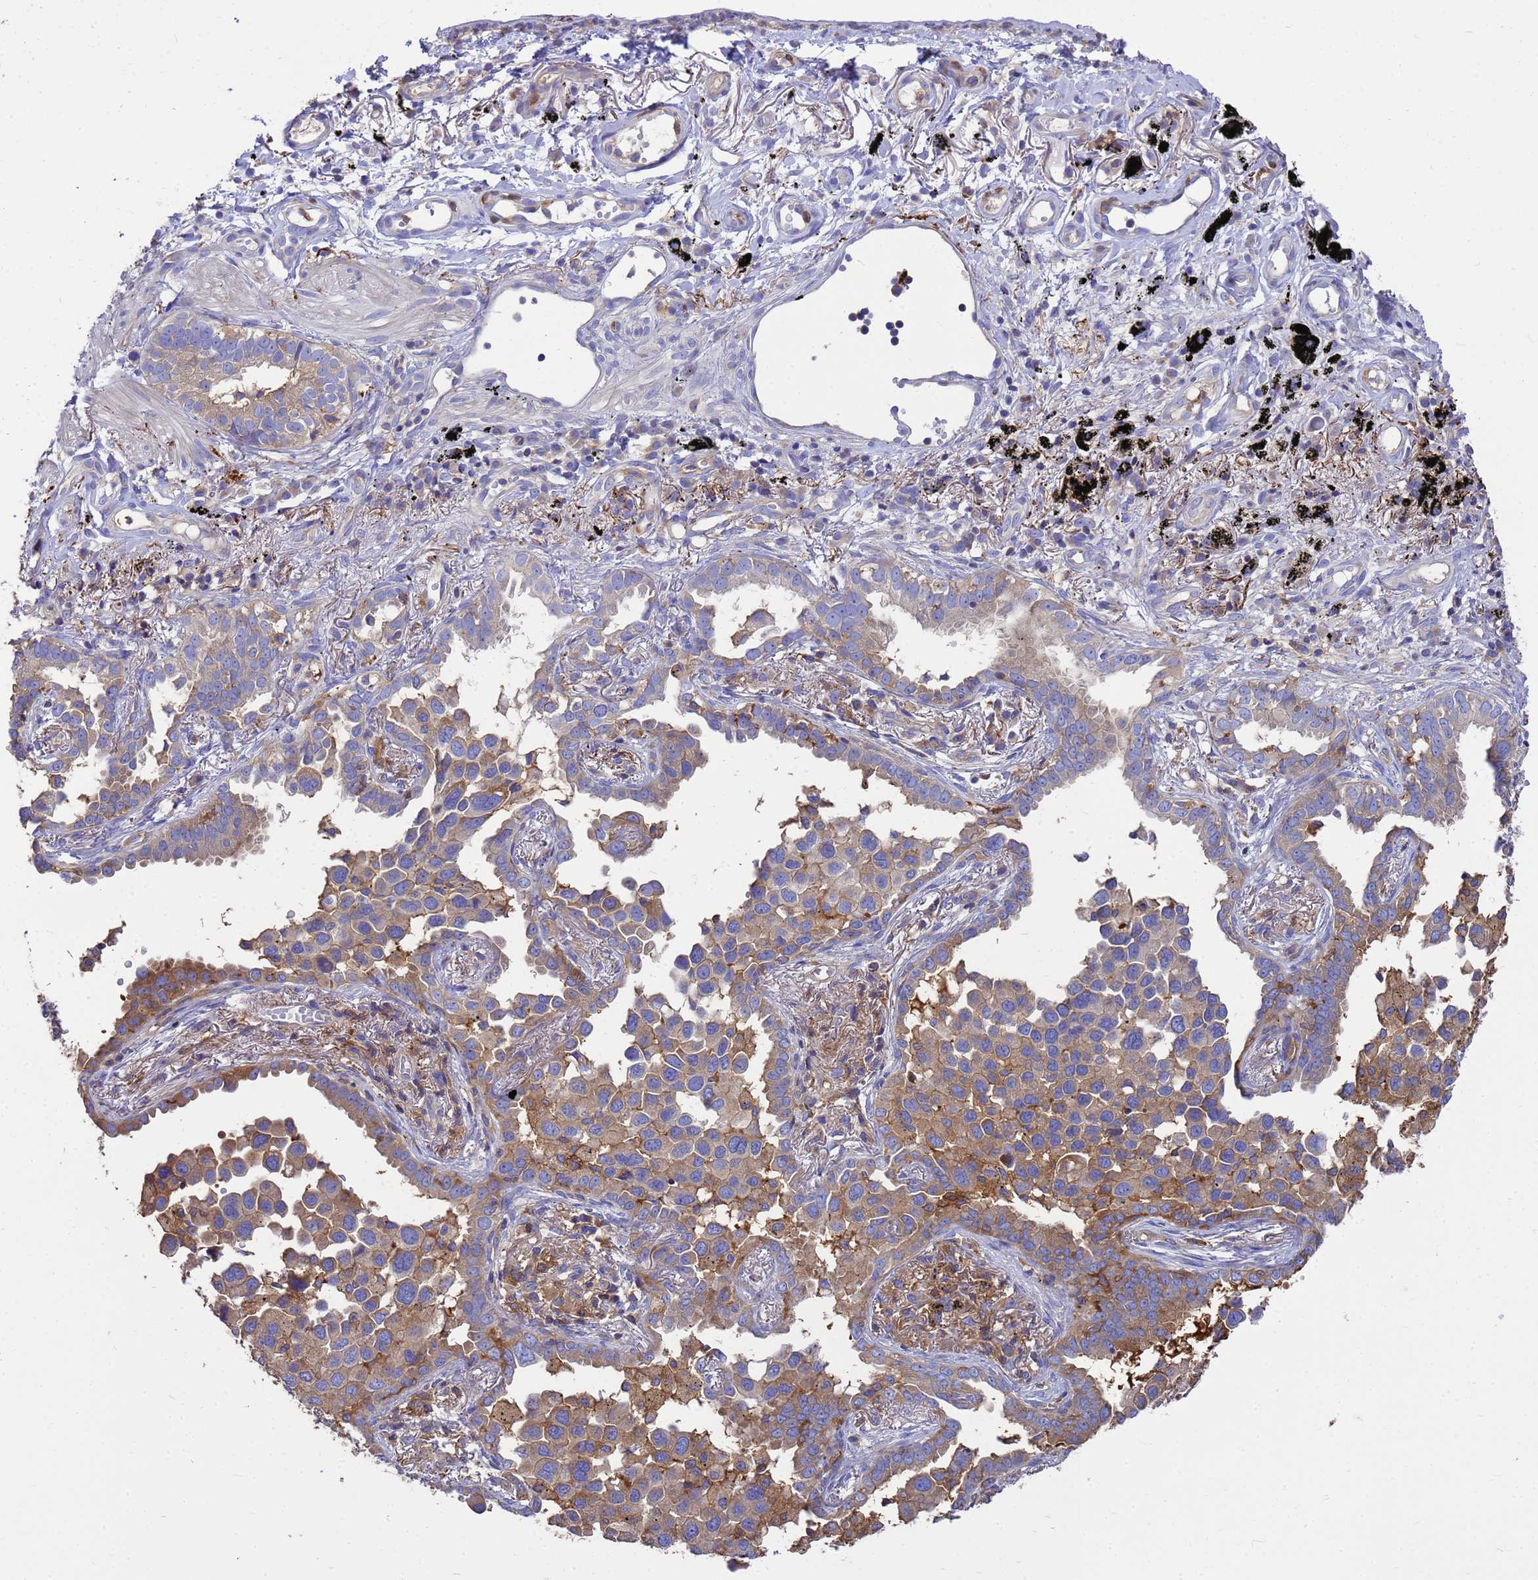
{"staining": {"intensity": "moderate", "quantity": "<25%", "location": "cytoplasmic/membranous"}, "tissue": "lung cancer", "cell_type": "Tumor cells", "image_type": "cancer", "snomed": [{"axis": "morphology", "description": "Adenocarcinoma, NOS"}, {"axis": "topography", "description": "Lung"}], "caption": "Immunohistochemical staining of lung cancer (adenocarcinoma) demonstrates low levels of moderate cytoplasmic/membranous protein expression in about <25% of tumor cells.", "gene": "ZNF235", "patient": {"sex": "male", "age": 67}}